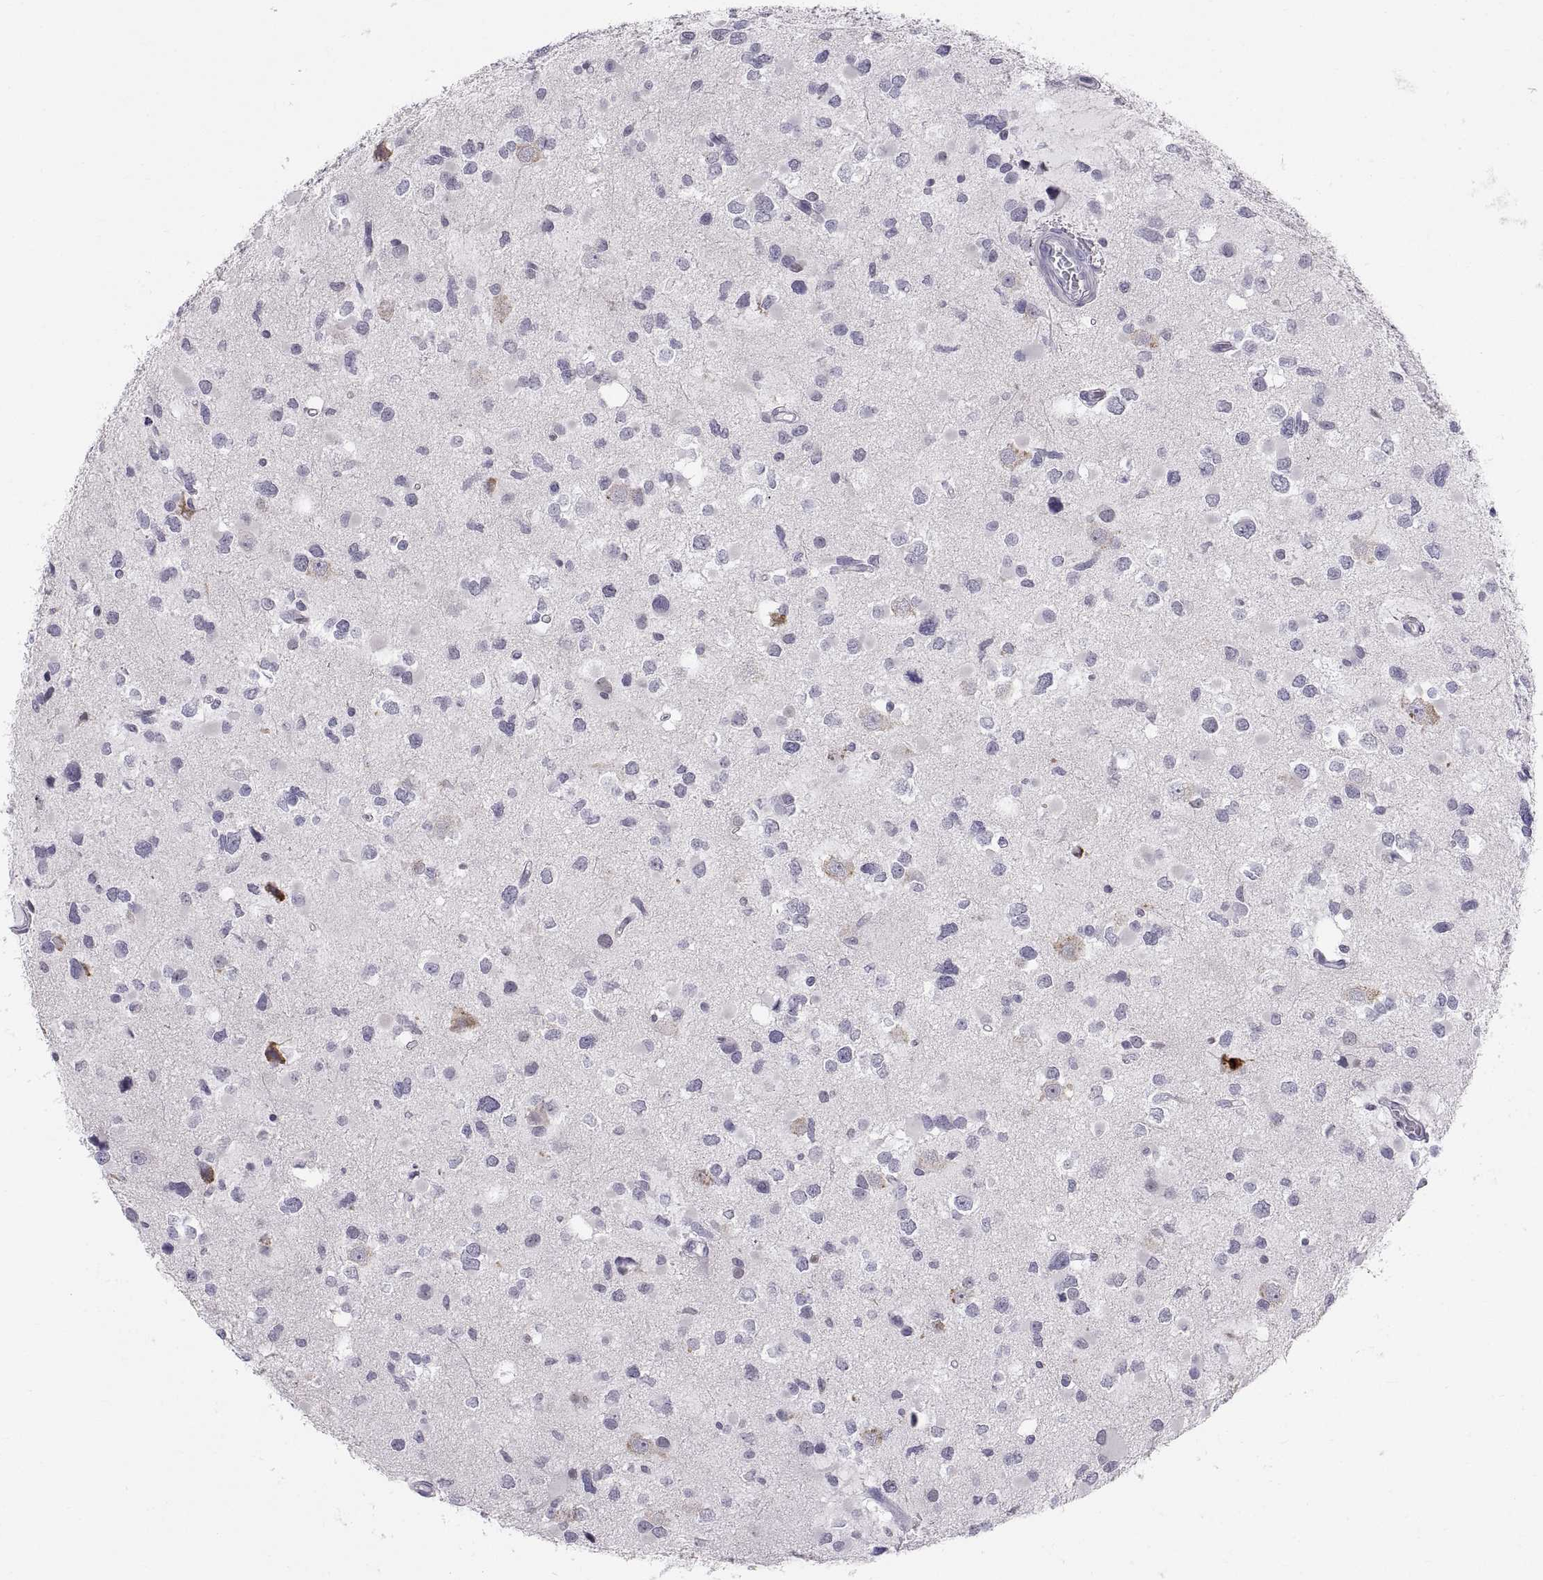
{"staining": {"intensity": "negative", "quantity": "none", "location": "none"}, "tissue": "glioma", "cell_type": "Tumor cells", "image_type": "cancer", "snomed": [{"axis": "morphology", "description": "Glioma, malignant, Low grade"}, {"axis": "topography", "description": "Brain"}], "caption": "This is an immunohistochemistry (IHC) image of human malignant glioma (low-grade). There is no expression in tumor cells.", "gene": "ERO1A", "patient": {"sex": "female", "age": 32}}